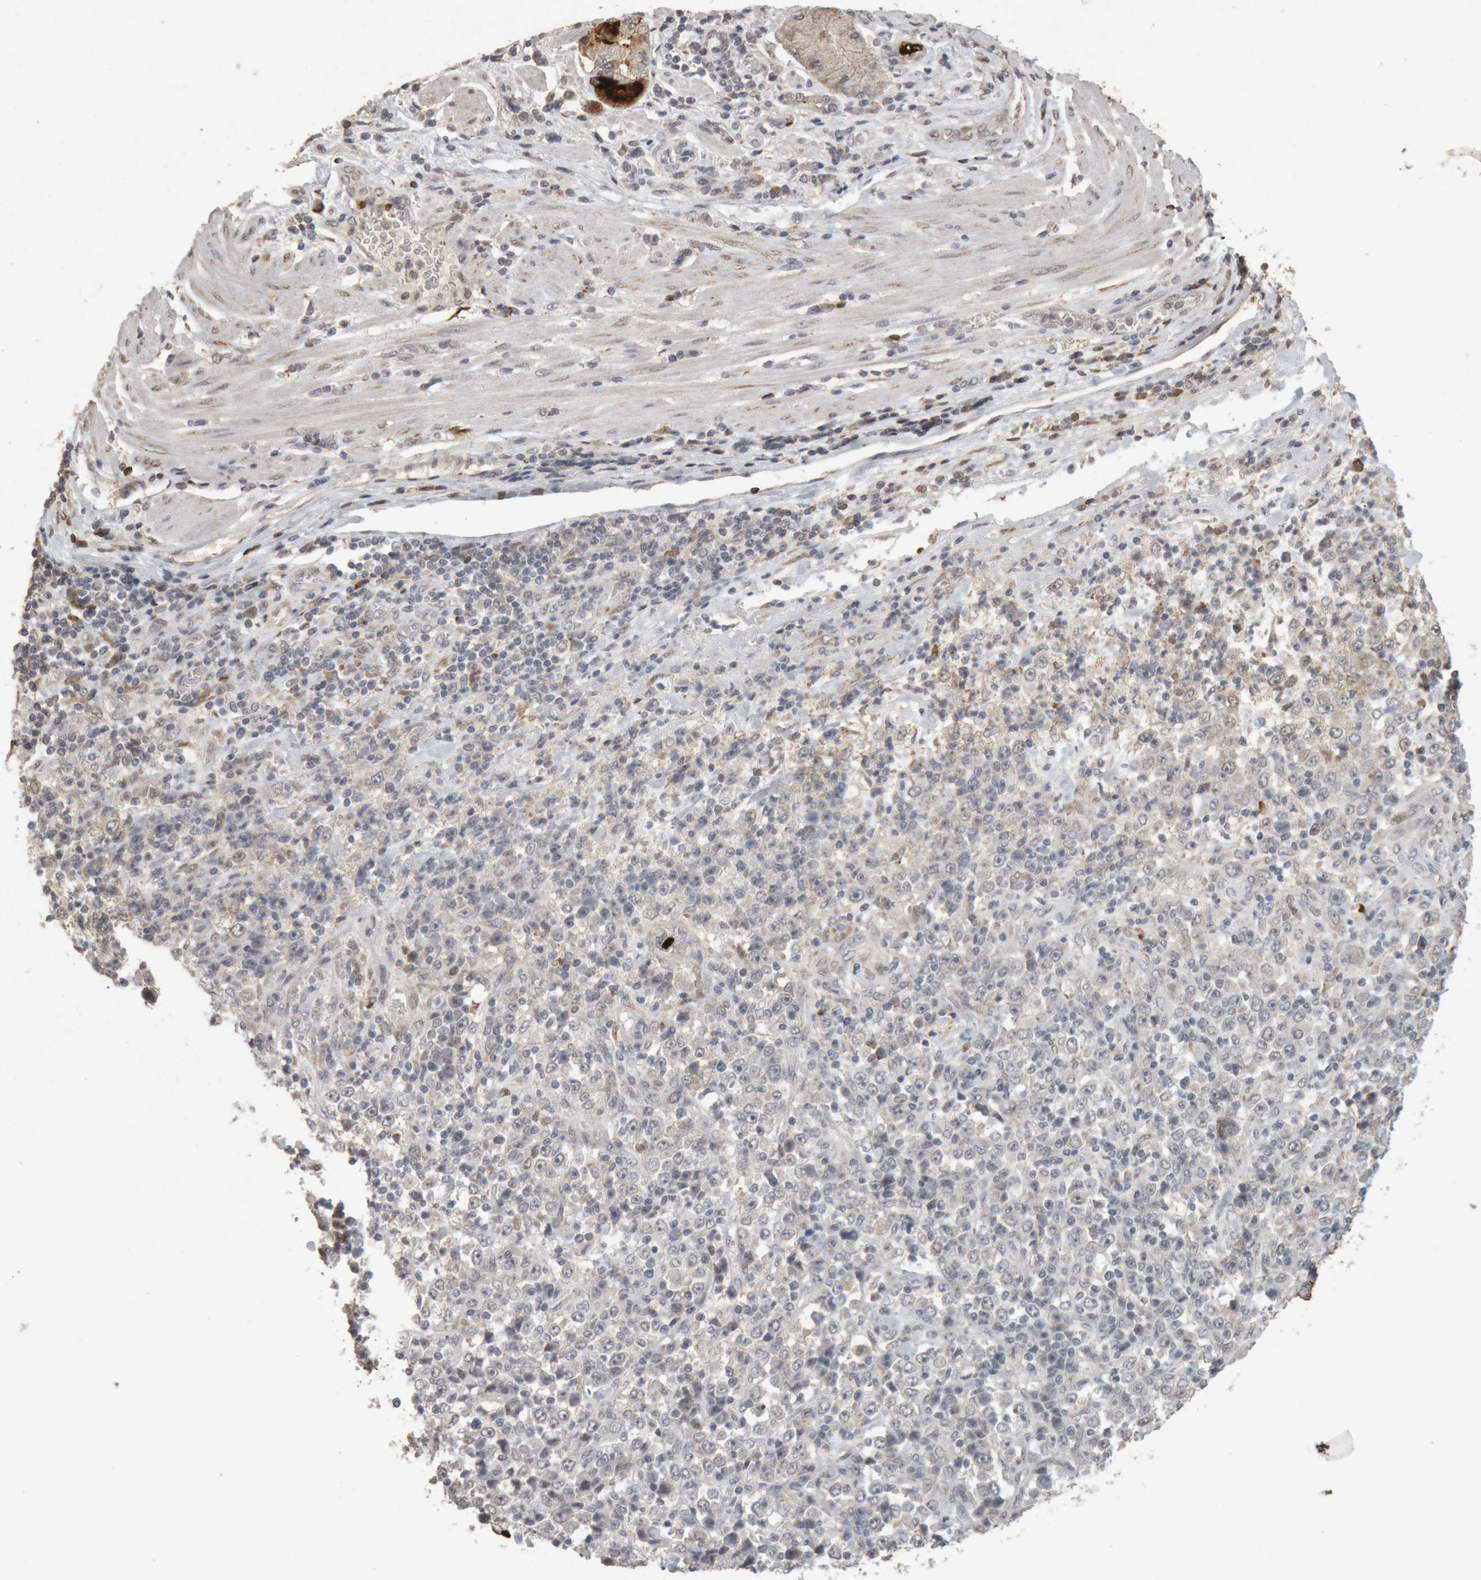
{"staining": {"intensity": "negative", "quantity": "none", "location": "none"}, "tissue": "stomach cancer", "cell_type": "Tumor cells", "image_type": "cancer", "snomed": [{"axis": "morphology", "description": "Normal tissue, NOS"}, {"axis": "morphology", "description": "Adenocarcinoma, NOS"}, {"axis": "topography", "description": "Stomach, upper"}, {"axis": "topography", "description": "Stomach"}], "caption": "This is an immunohistochemistry histopathology image of human stomach adenocarcinoma. There is no positivity in tumor cells.", "gene": "MEP1A", "patient": {"sex": "male", "age": 59}}